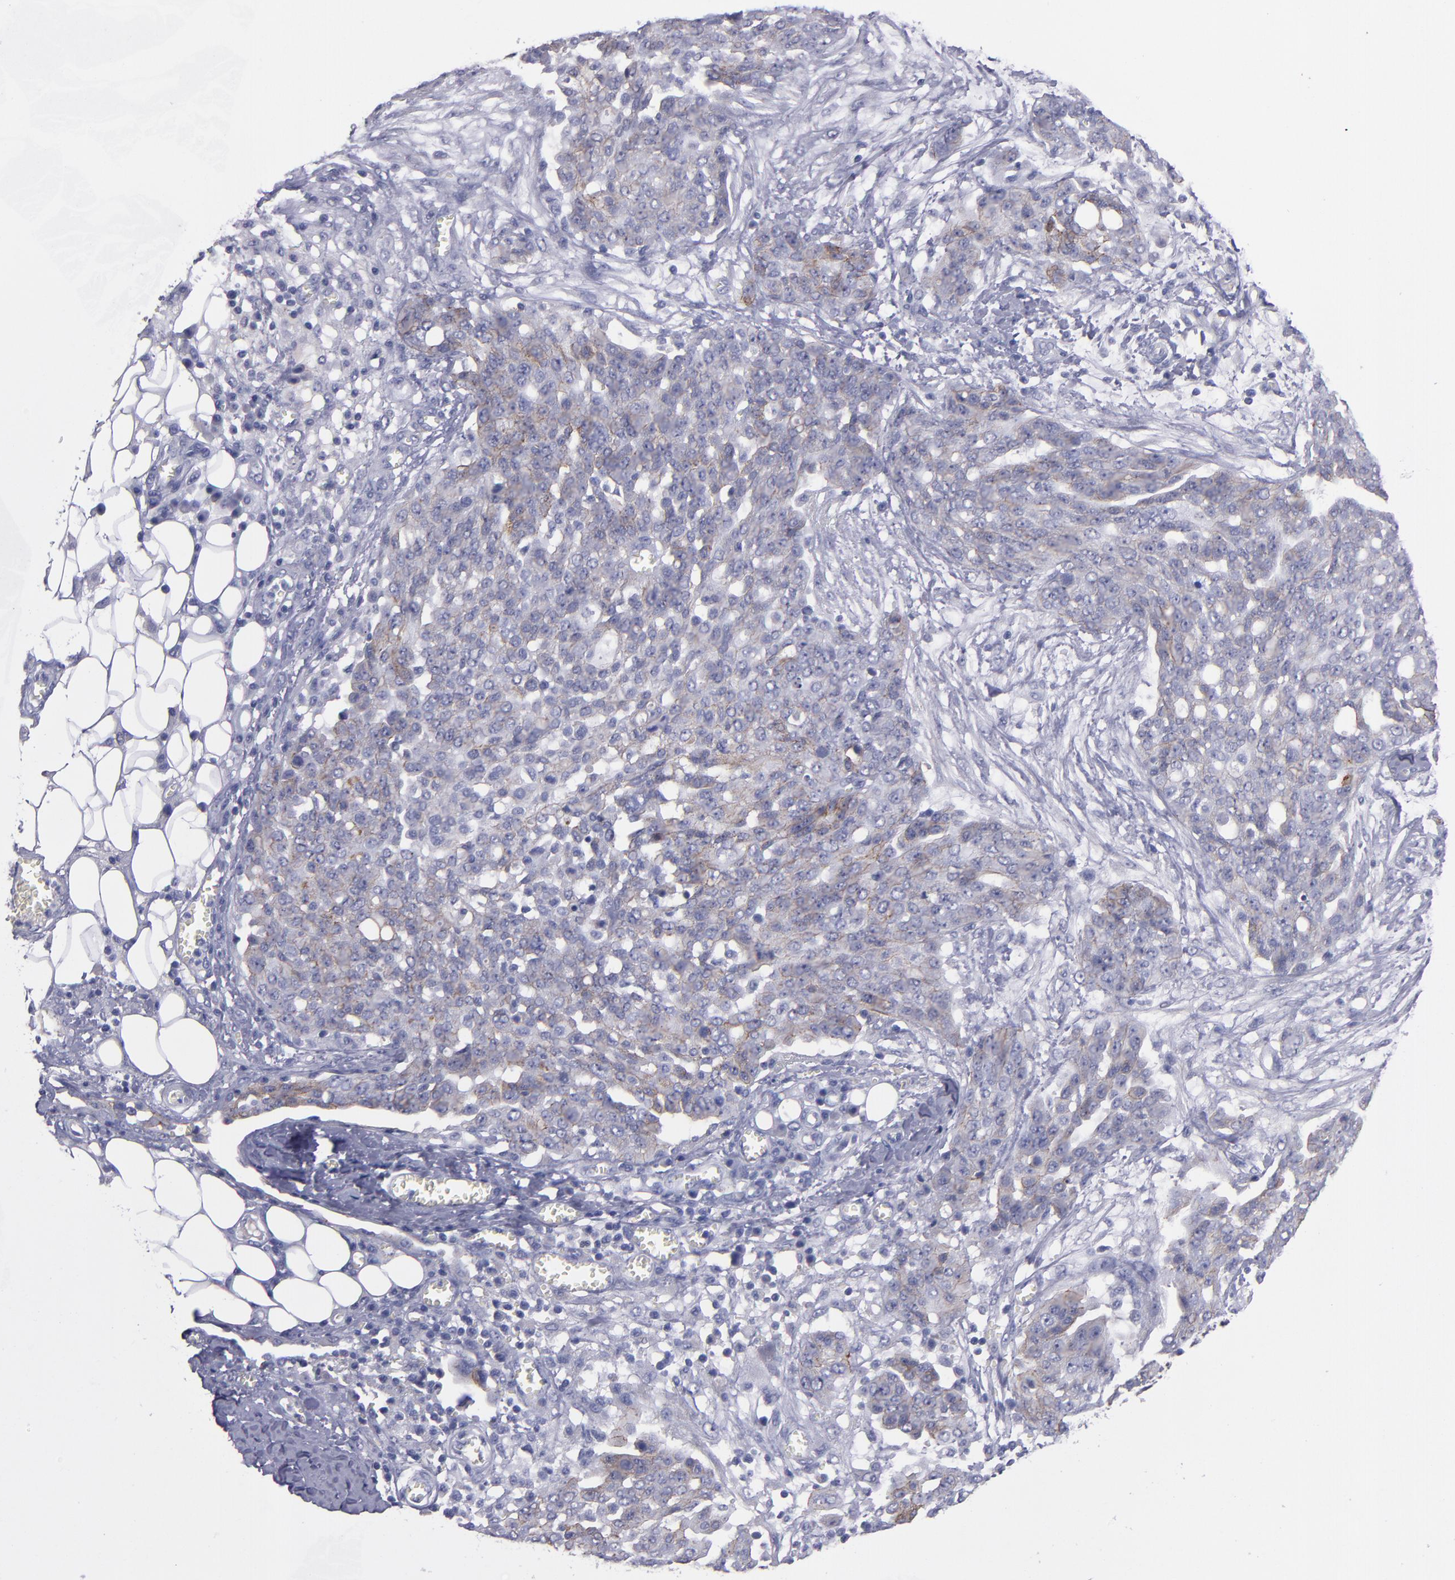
{"staining": {"intensity": "weak", "quantity": "25%-75%", "location": "cytoplasmic/membranous"}, "tissue": "ovarian cancer", "cell_type": "Tumor cells", "image_type": "cancer", "snomed": [{"axis": "morphology", "description": "Cystadenocarcinoma, serous, NOS"}, {"axis": "topography", "description": "Soft tissue"}, {"axis": "topography", "description": "Ovary"}], "caption": "The histopathology image displays immunohistochemical staining of ovarian serous cystadenocarcinoma. There is weak cytoplasmic/membranous positivity is present in approximately 25%-75% of tumor cells.", "gene": "CDH3", "patient": {"sex": "female", "age": 57}}